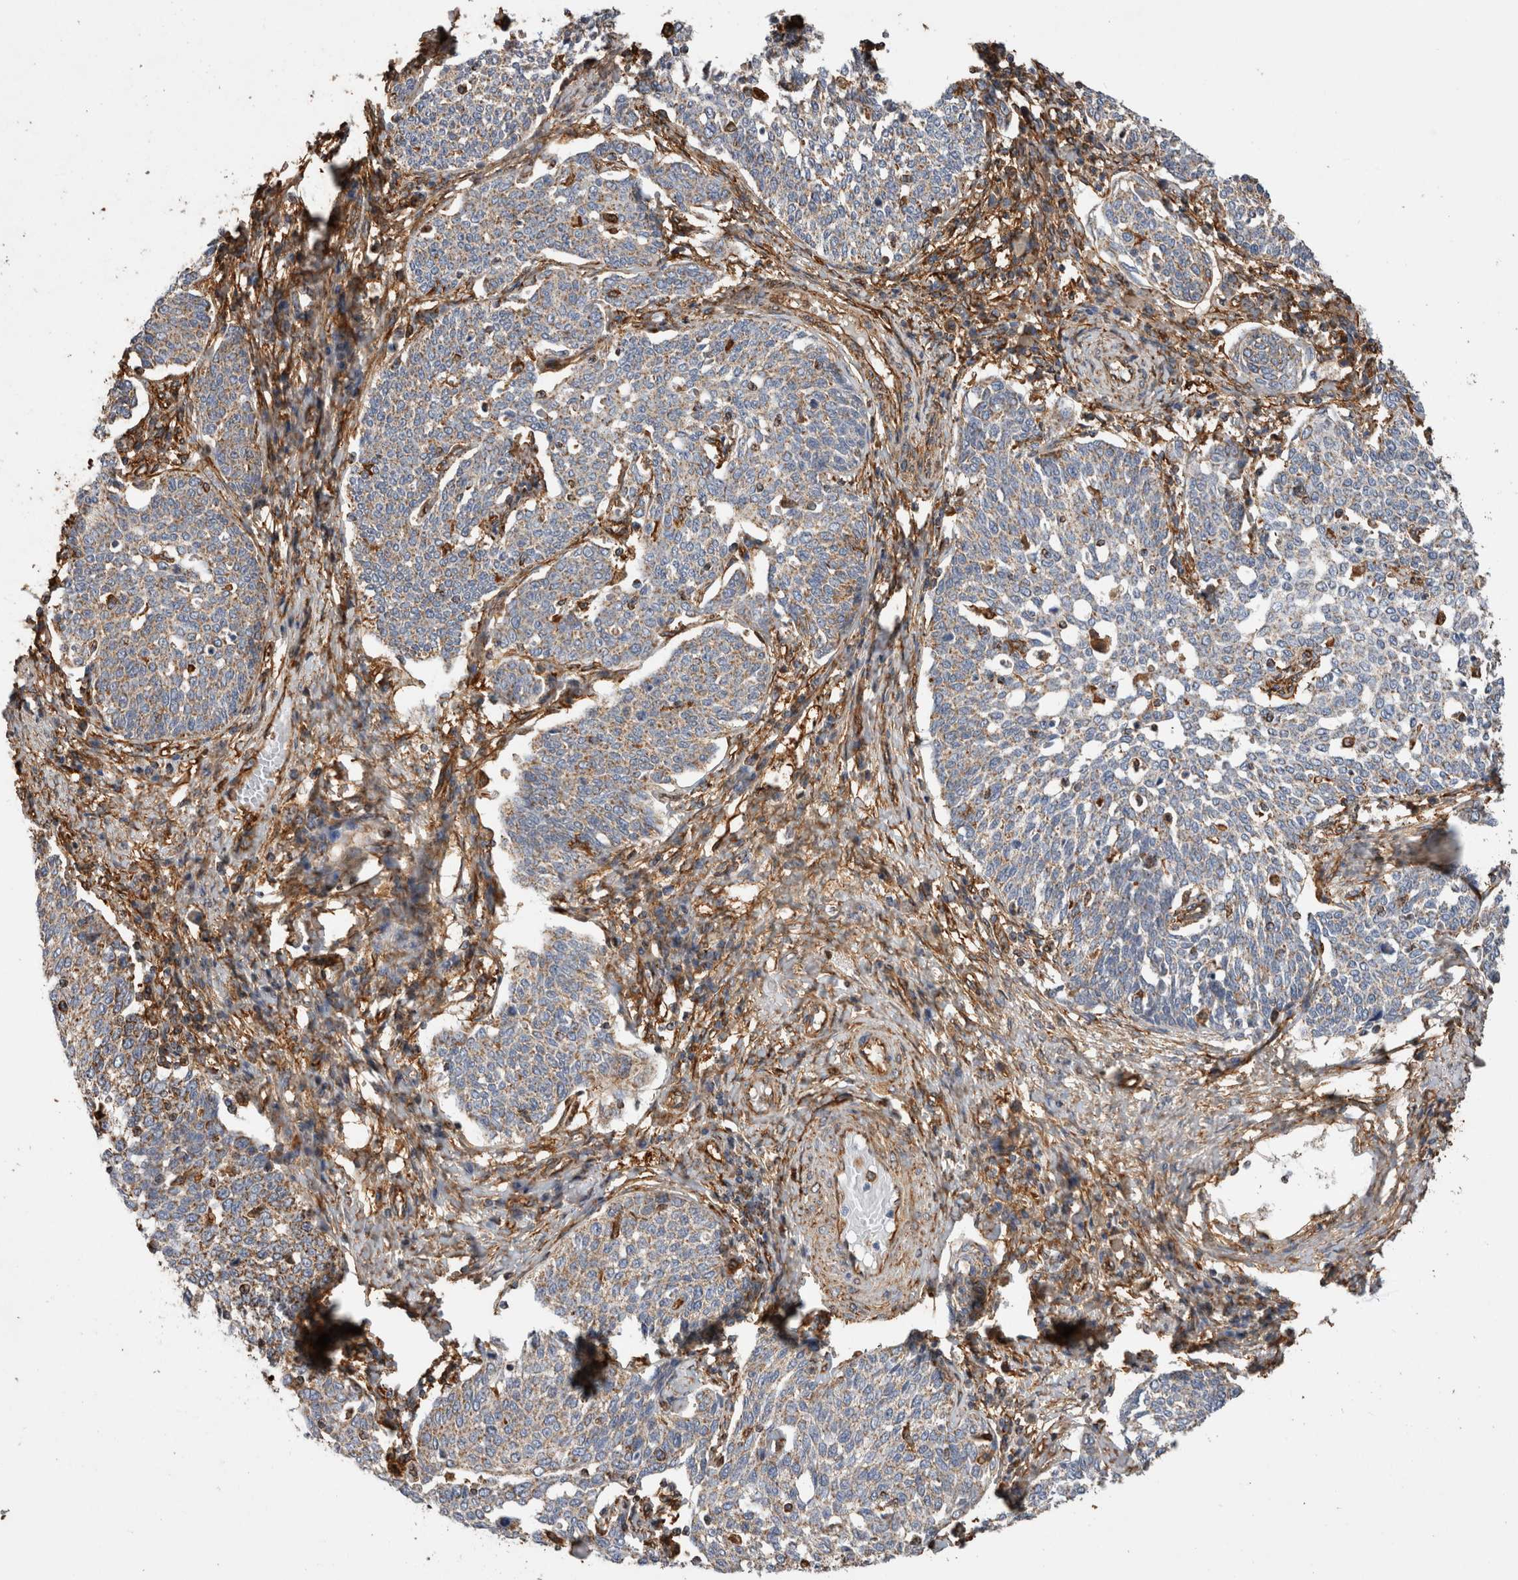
{"staining": {"intensity": "weak", "quantity": ">75%", "location": "cytoplasmic/membranous"}, "tissue": "cervical cancer", "cell_type": "Tumor cells", "image_type": "cancer", "snomed": [{"axis": "morphology", "description": "Squamous cell carcinoma, NOS"}, {"axis": "topography", "description": "Cervix"}], "caption": "Cervical cancer stained for a protein shows weak cytoplasmic/membranous positivity in tumor cells.", "gene": "ZNF397", "patient": {"sex": "female", "age": 34}}